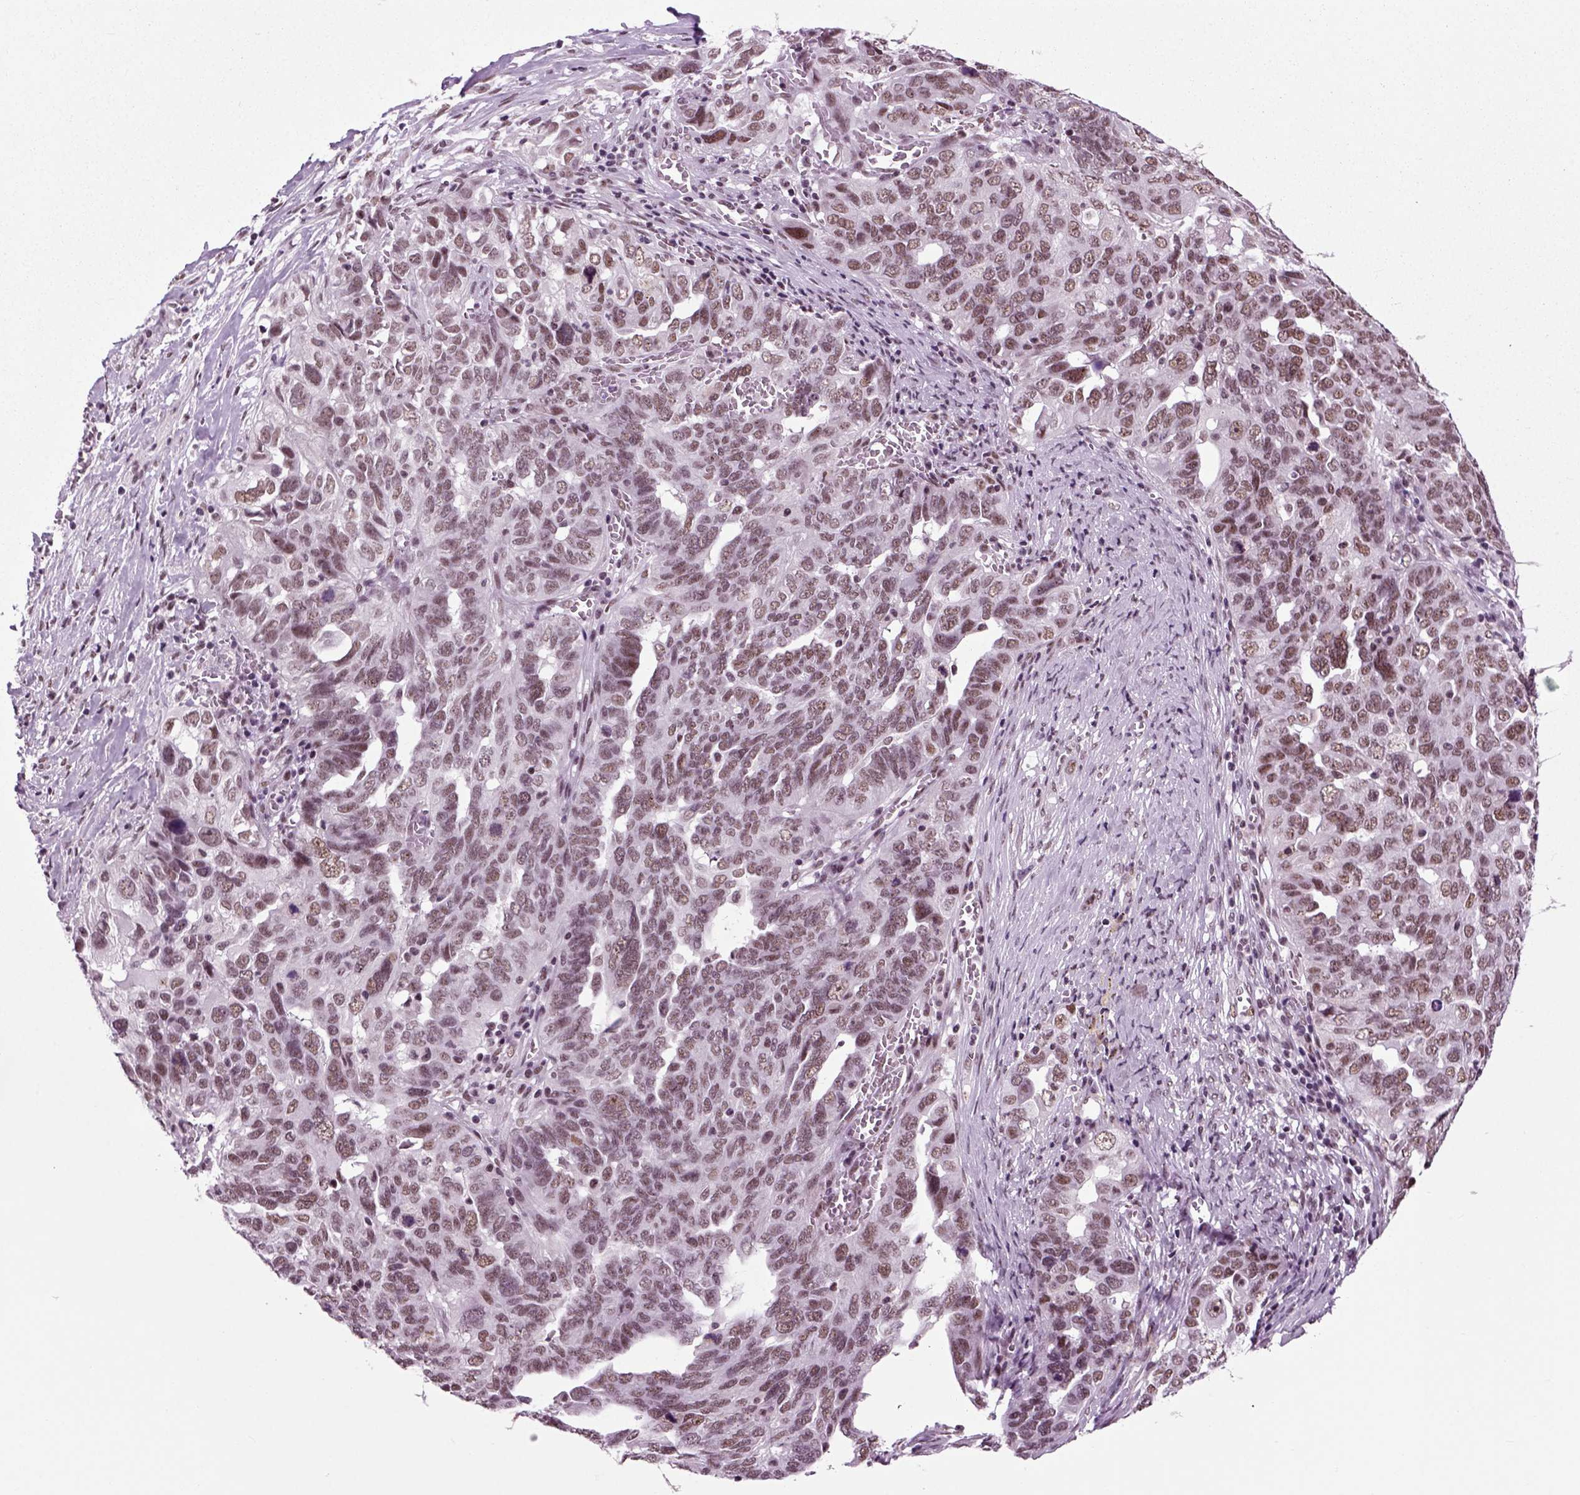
{"staining": {"intensity": "weak", "quantity": "25%-75%", "location": "nuclear"}, "tissue": "ovarian cancer", "cell_type": "Tumor cells", "image_type": "cancer", "snomed": [{"axis": "morphology", "description": "Carcinoma, endometroid"}, {"axis": "topography", "description": "Soft tissue"}, {"axis": "topography", "description": "Ovary"}], "caption": "Endometroid carcinoma (ovarian) was stained to show a protein in brown. There is low levels of weak nuclear expression in approximately 25%-75% of tumor cells.", "gene": "RCOR3", "patient": {"sex": "female", "age": 52}}